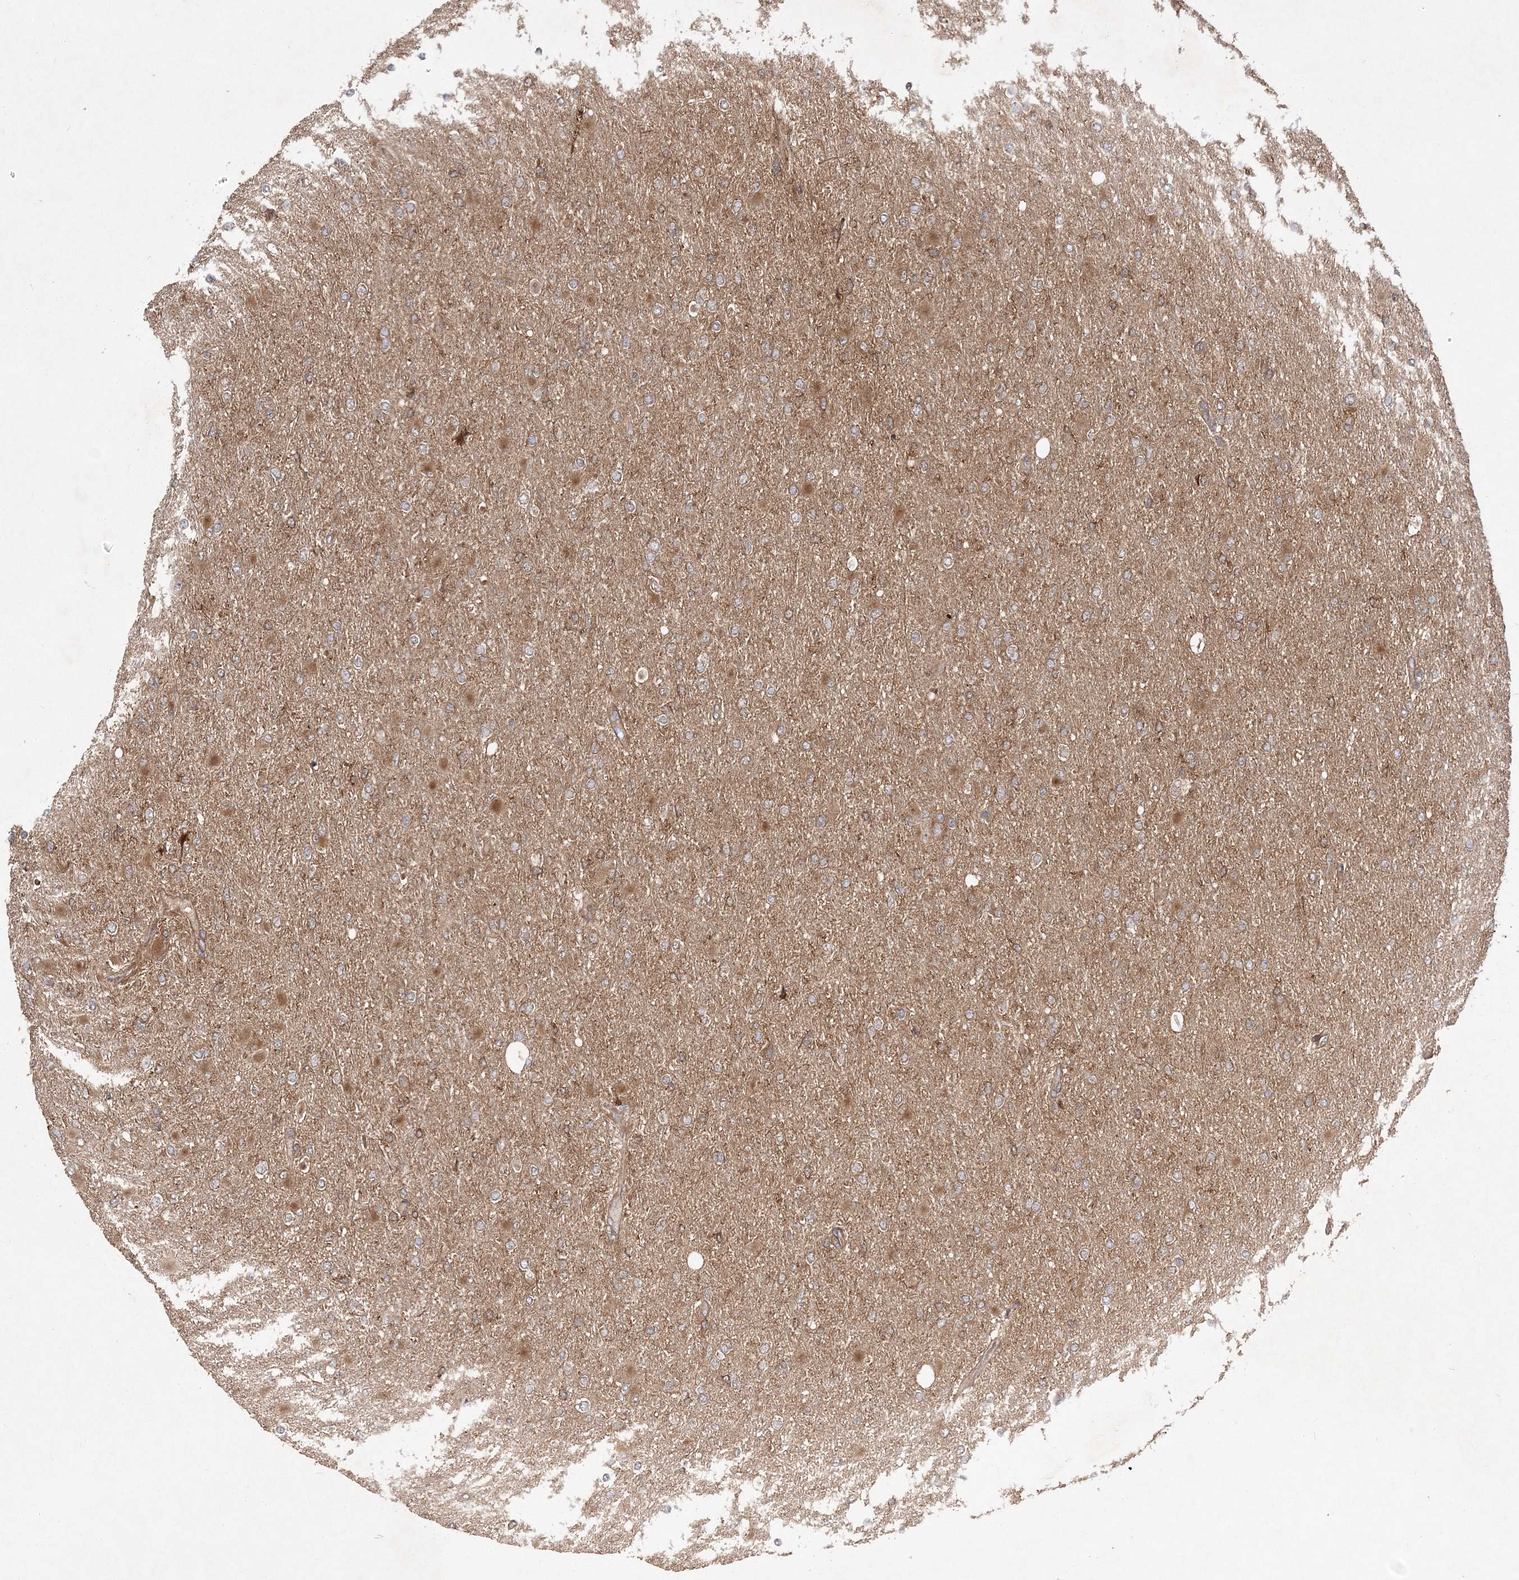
{"staining": {"intensity": "weak", "quantity": "<25%", "location": "cytoplasmic/membranous"}, "tissue": "glioma", "cell_type": "Tumor cells", "image_type": "cancer", "snomed": [{"axis": "morphology", "description": "Glioma, malignant, High grade"}, {"axis": "topography", "description": "Cerebral cortex"}], "caption": "Malignant glioma (high-grade) stained for a protein using immunohistochemistry (IHC) reveals no expression tumor cells.", "gene": "TMEM9B", "patient": {"sex": "female", "age": 36}}